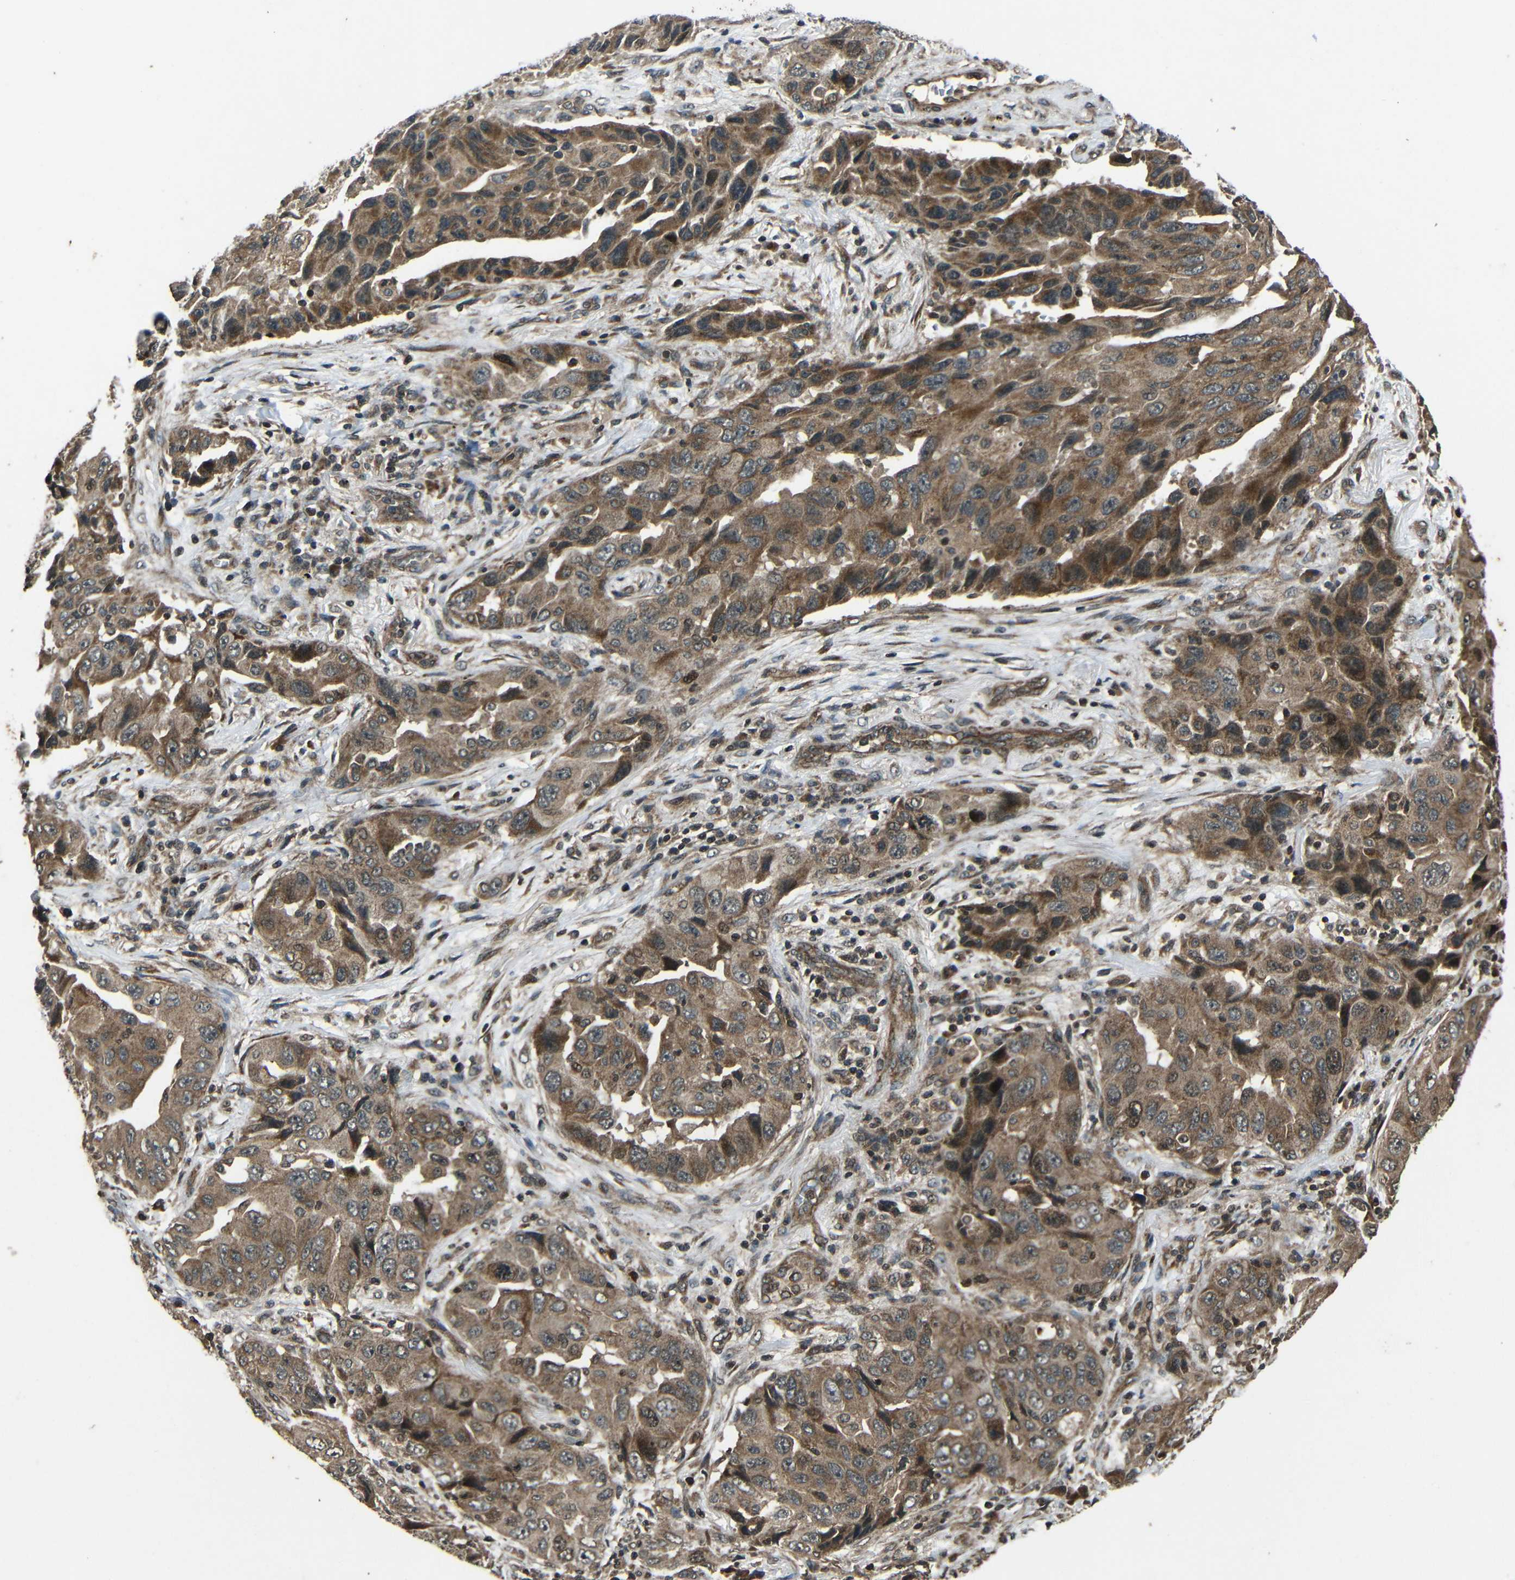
{"staining": {"intensity": "moderate", "quantity": ">75%", "location": "cytoplasmic/membranous"}, "tissue": "lung cancer", "cell_type": "Tumor cells", "image_type": "cancer", "snomed": [{"axis": "morphology", "description": "Adenocarcinoma, NOS"}, {"axis": "topography", "description": "Lung"}], "caption": "A histopathology image of human lung cancer stained for a protein displays moderate cytoplasmic/membranous brown staining in tumor cells. (DAB (3,3'-diaminobenzidine) IHC with brightfield microscopy, high magnification).", "gene": "PLK2", "patient": {"sex": "female", "age": 65}}